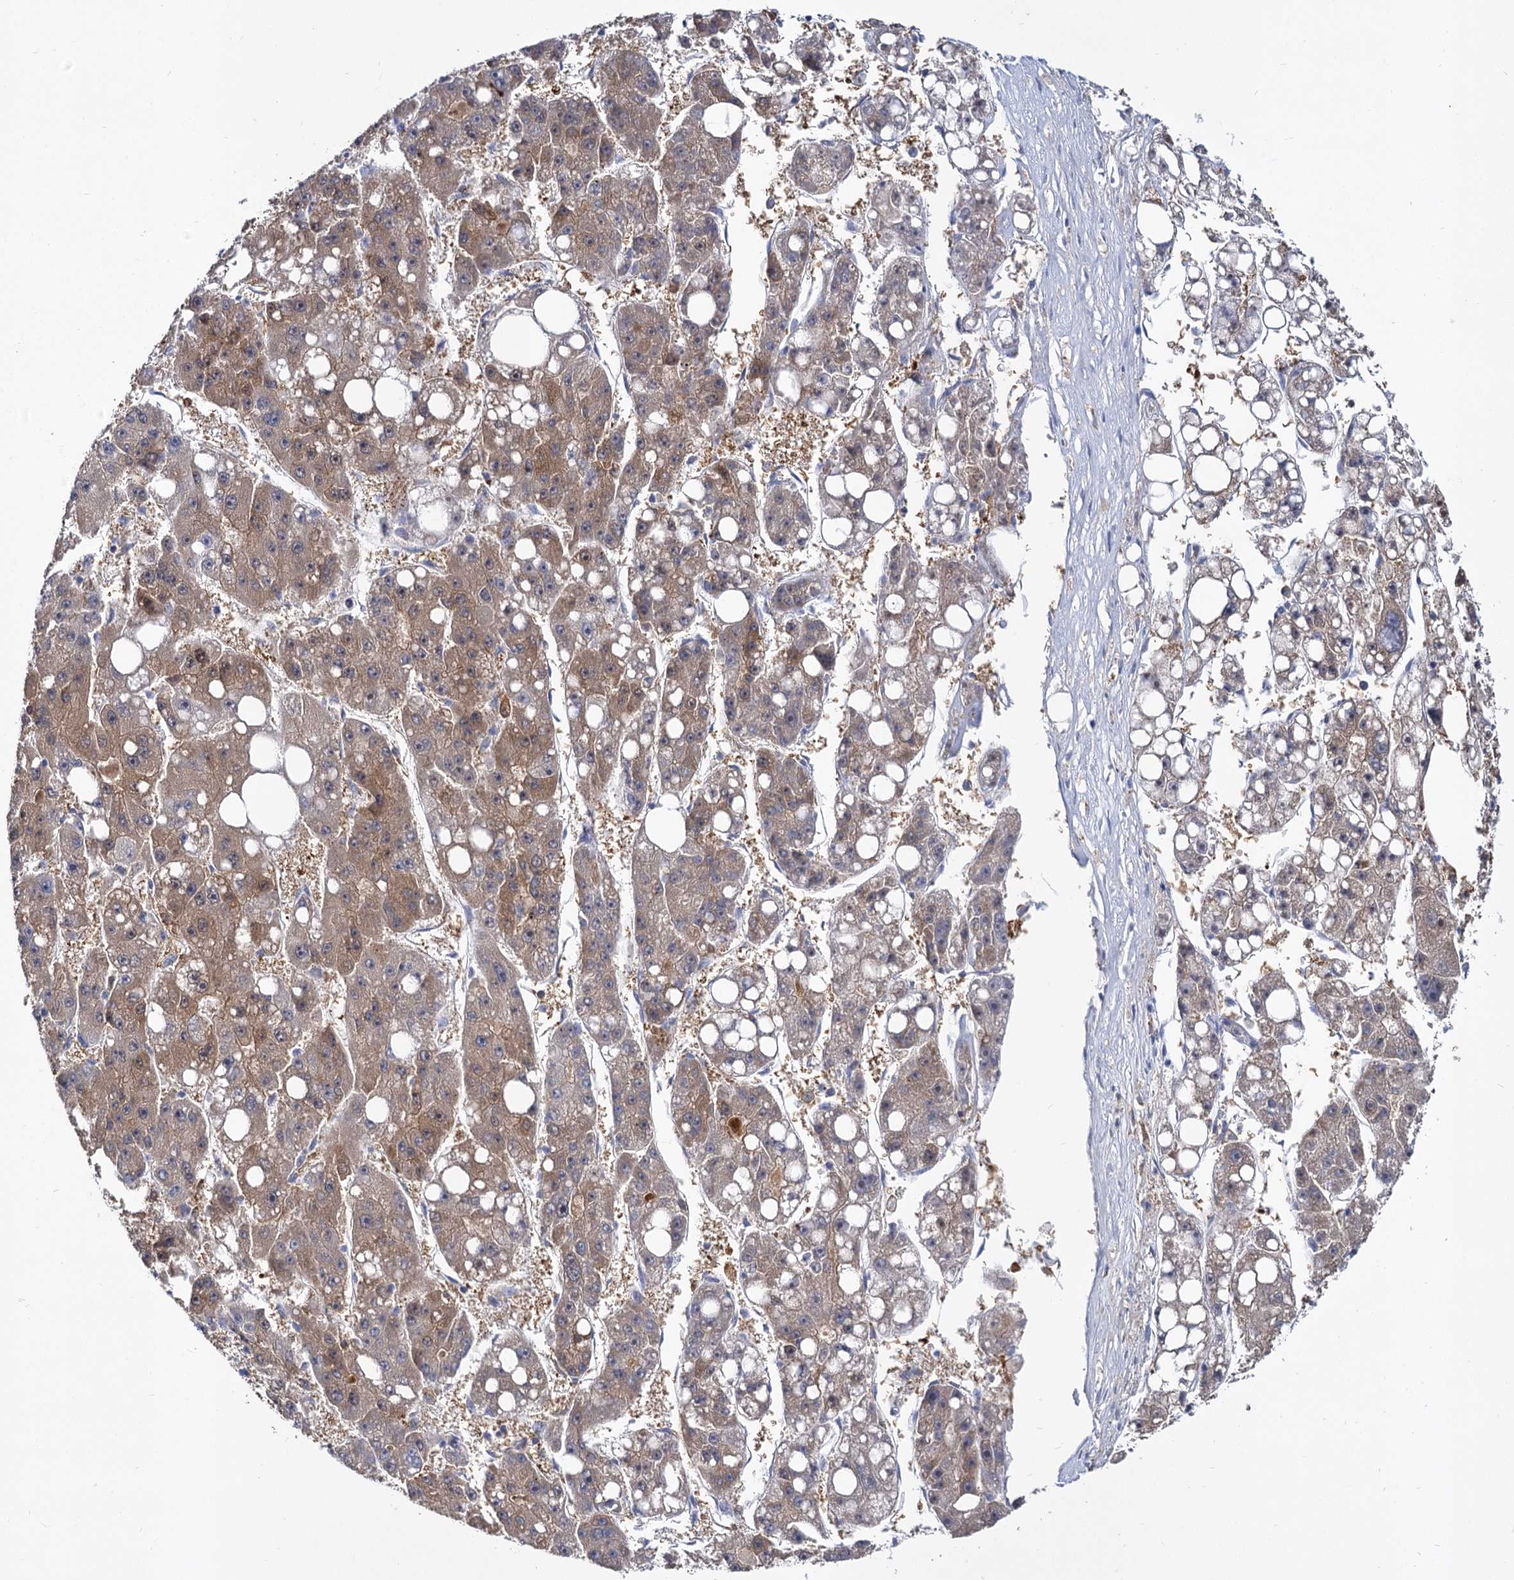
{"staining": {"intensity": "weak", "quantity": ">75%", "location": "cytoplasmic/membranous"}, "tissue": "liver cancer", "cell_type": "Tumor cells", "image_type": "cancer", "snomed": [{"axis": "morphology", "description": "Carcinoma, Hepatocellular, NOS"}, {"axis": "topography", "description": "Liver"}], "caption": "The image displays a brown stain indicating the presence of a protein in the cytoplasmic/membranous of tumor cells in liver hepatocellular carcinoma.", "gene": "GCLC", "patient": {"sex": "female", "age": 61}}